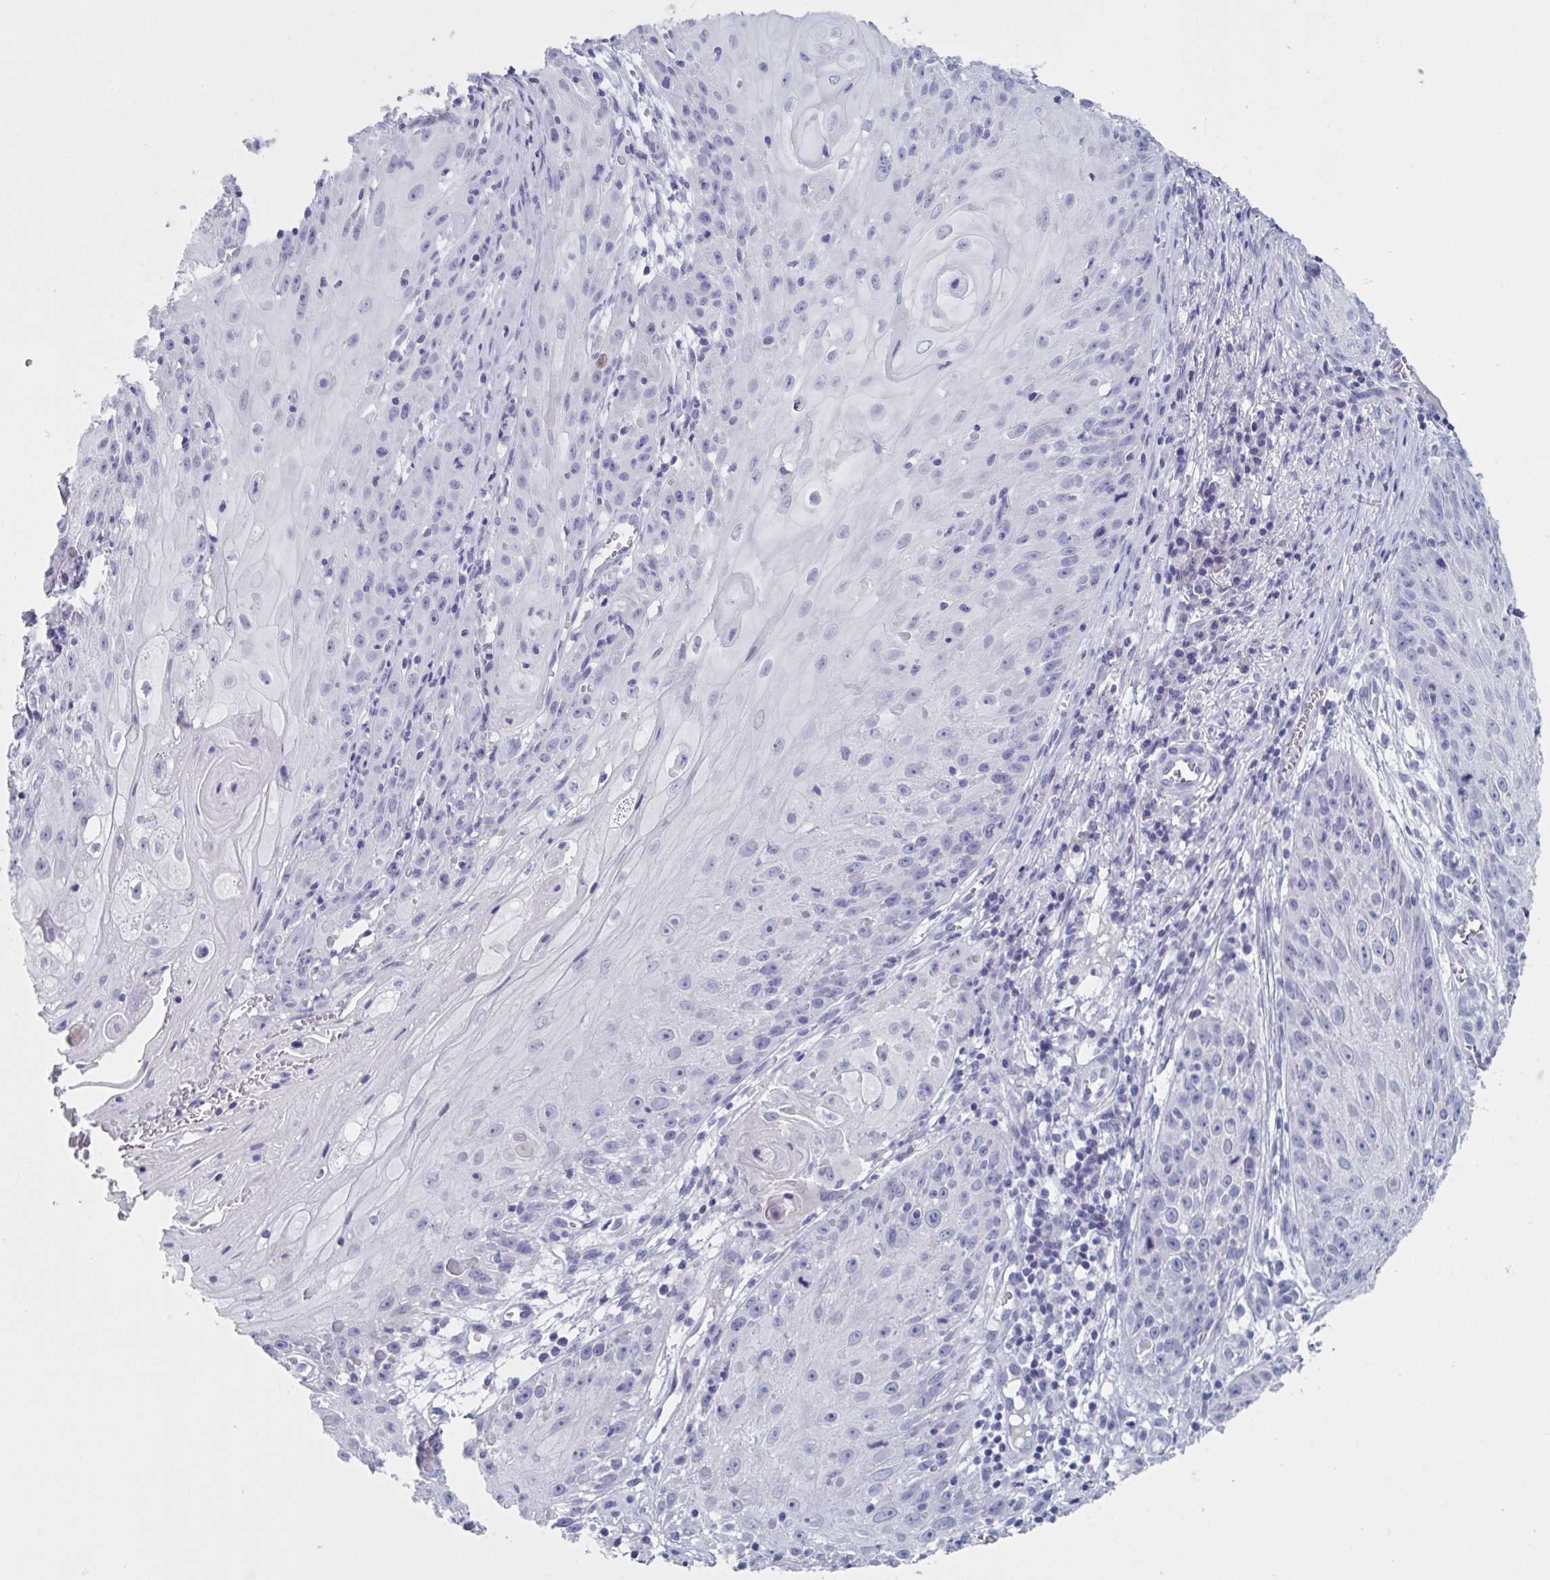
{"staining": {"intensity": "negative", "quantity": "none", "location": "none"}, "tissue": "skin cancer", "cell_type": "Tumor cells", "image_type": "cancer", "snomed": [{"axis": "morphology", "description": "Squamous cell carcinoma, NOS"}, {"axis": "topography", "description": "Skin"}, {"axis": "topography", "description": "Vulva"}], "caption": "Immunohistochemical staining of human skin cancer (squamous cell carcinoma) exhibits no significant expression in tumor cells.", "gene": "NDUFC2", "patient": {"sex": "female", "age": 76}}